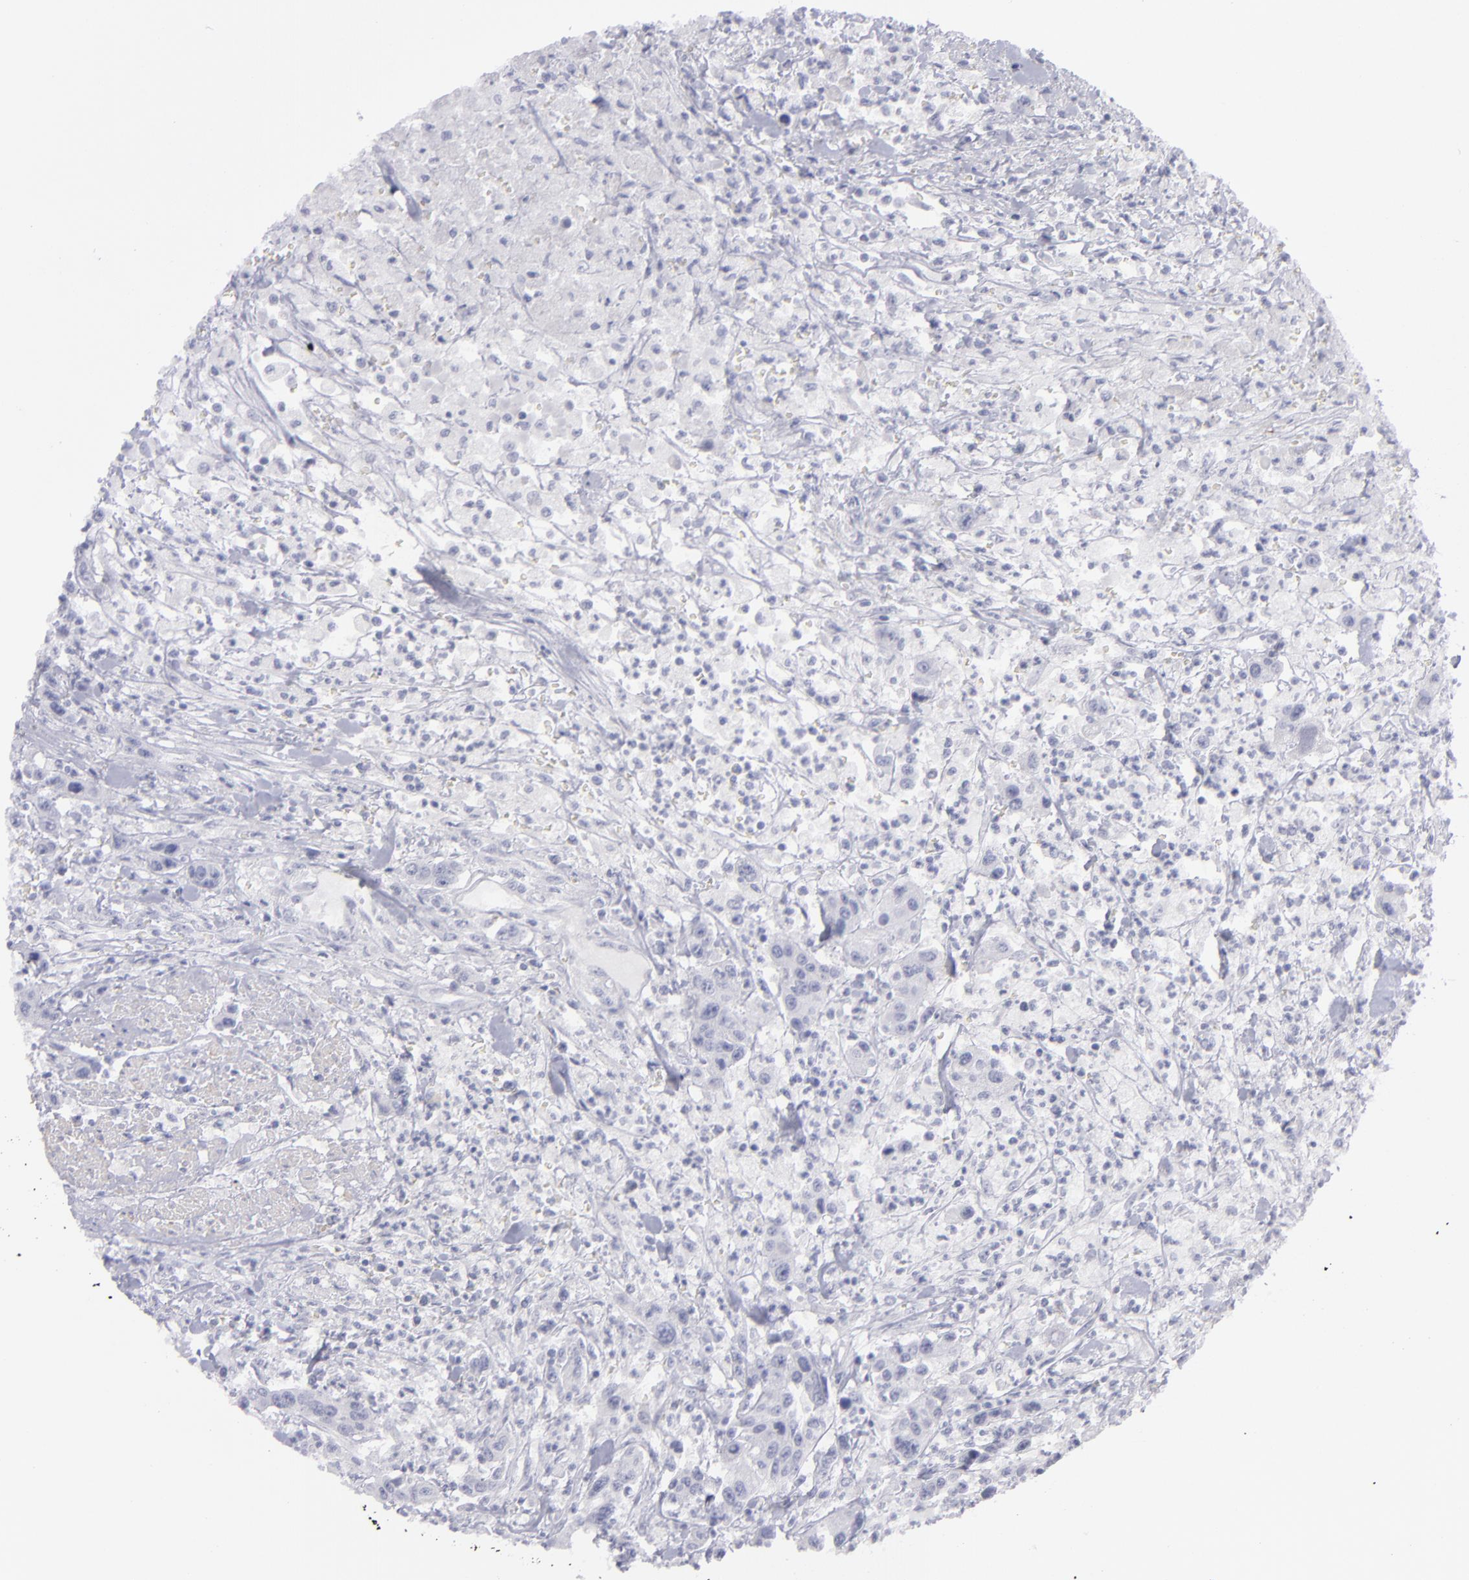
{"staining": {"intensity": "negative", "quantity": "none", "location": "none"}, "tissue": "urothelial cancer", "cell_type": "Tumor cells", "image_type": "cancer", "snomed": [{"axis": "morphology", "description": "Urothelial carcinoma, High grade"}, {"axis": "topography", "description": "Urinary bladder"}], "caption": "This is an immunohistochemistry (IHC) image of high-grade urothelial carcinoma. There is no expression in tumor cells.", "gene": "MYH11", "patient": {"sex": "male", "age": 86}}